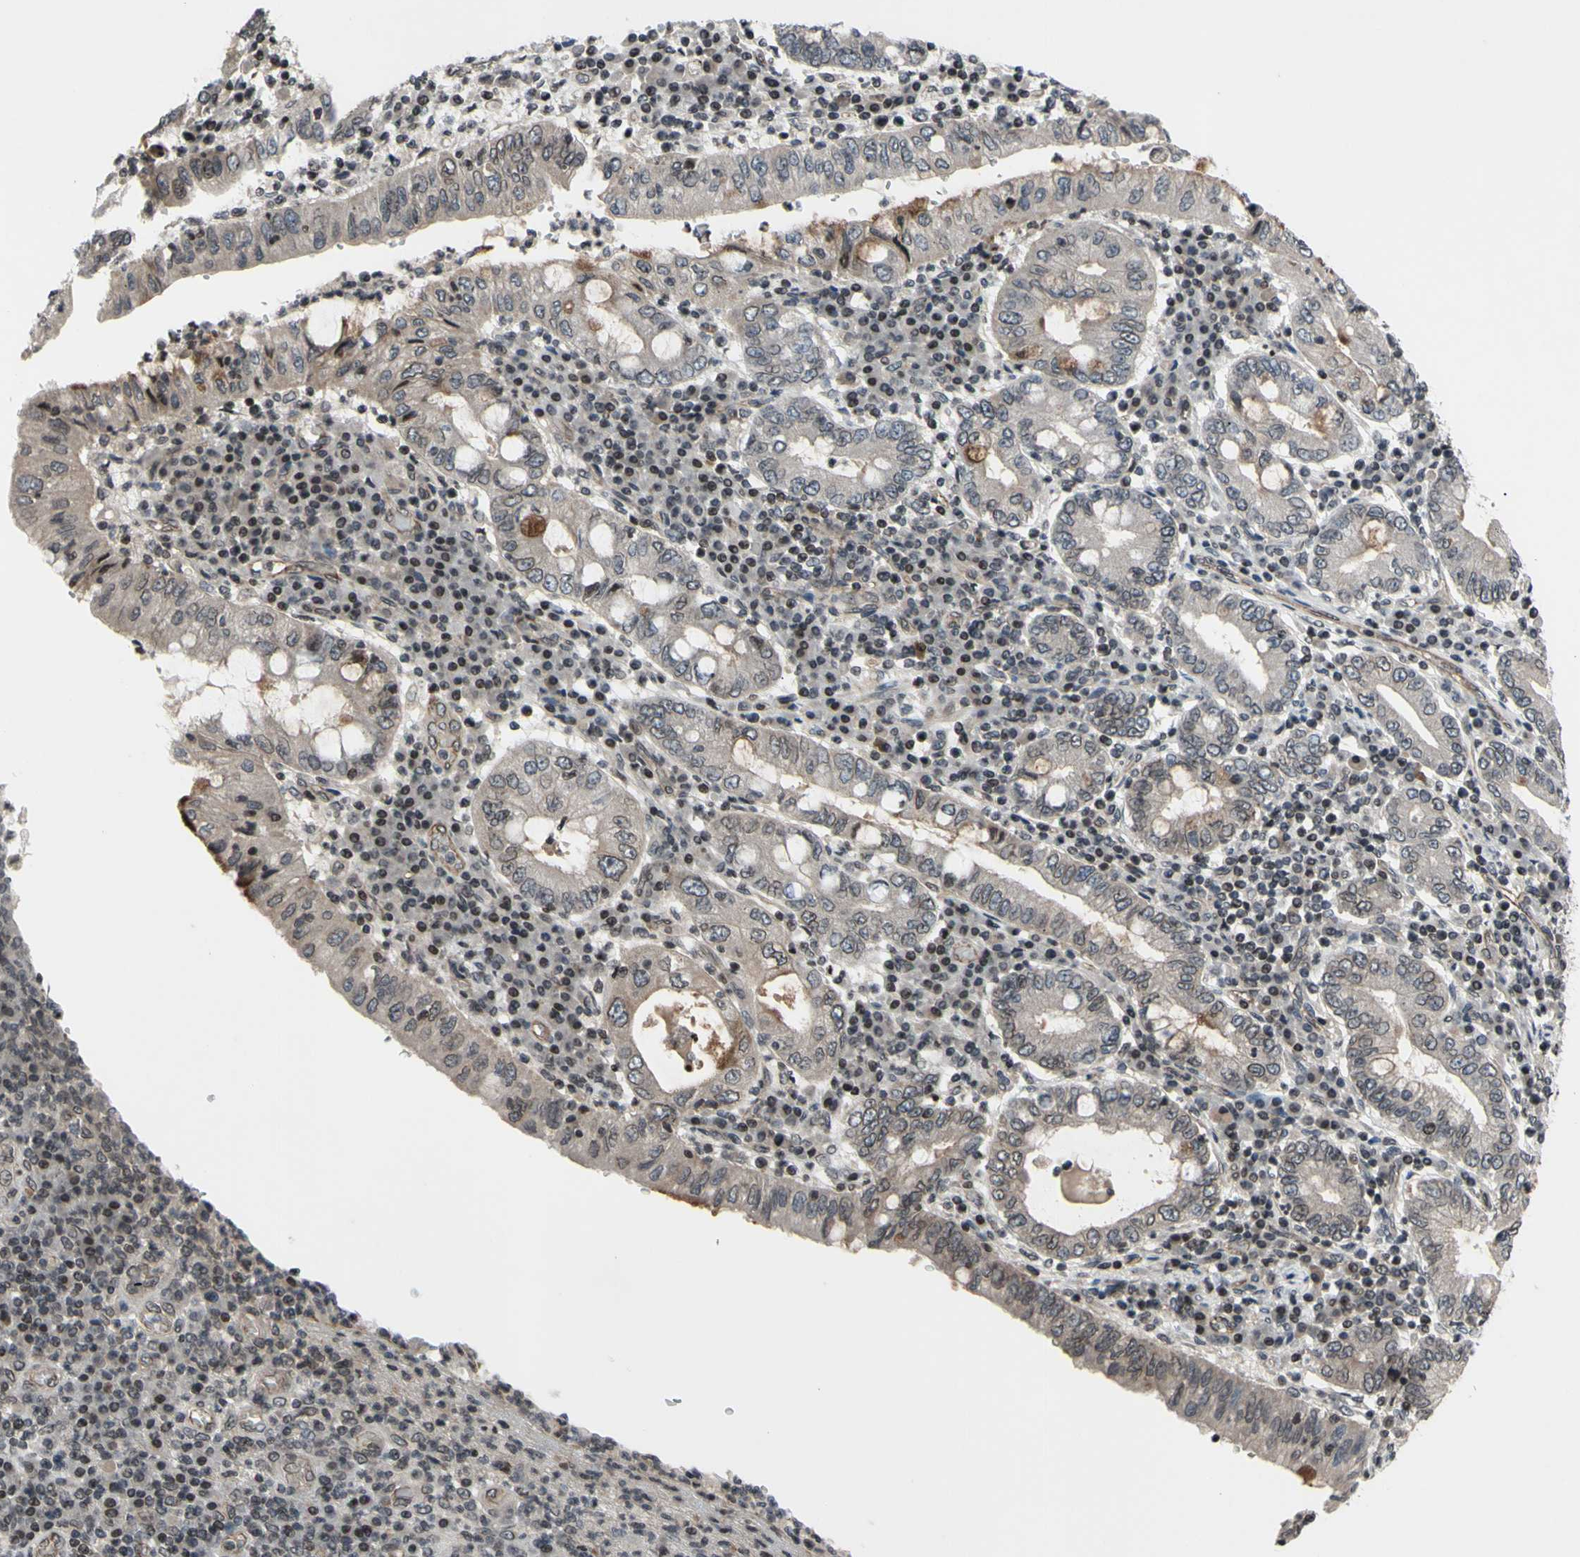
{"staining": {"intensity": "weak", "quantity": "25%-75%", "location": "cytoplasmic/membranous"}, "tissue": "stomach cancer", "cell_type": "Tumor cells", "image_type": "cancer", "snomed": [{"axis": "morphology", "description": "Normal tissue, NOS"}, {"axis": "morphology", "description": "Adenocarcinoma, NOS"}, {"axis": "topography", "description": "Esophagus"}, {"axis": "topography", "description": "Stomach, upper"}, {"axis": "topography", "description": "Peripheral nerve tissue"}], "caption": "IHC (DAB) staining of adenocarcinoma (stomach) exhibits weak cytoplasmic/membranous protein positivity in approximately 25%-75% of tumor cells. The staining was performed using DAB (3,3'-diaminobenzidine) to visualize the protein expression in brown, while the nuclei were stained in blue with hematoxylin (Magnification: 20x).", "gene": "XPO1", "patient": {"sex": "male", "age": 62}}